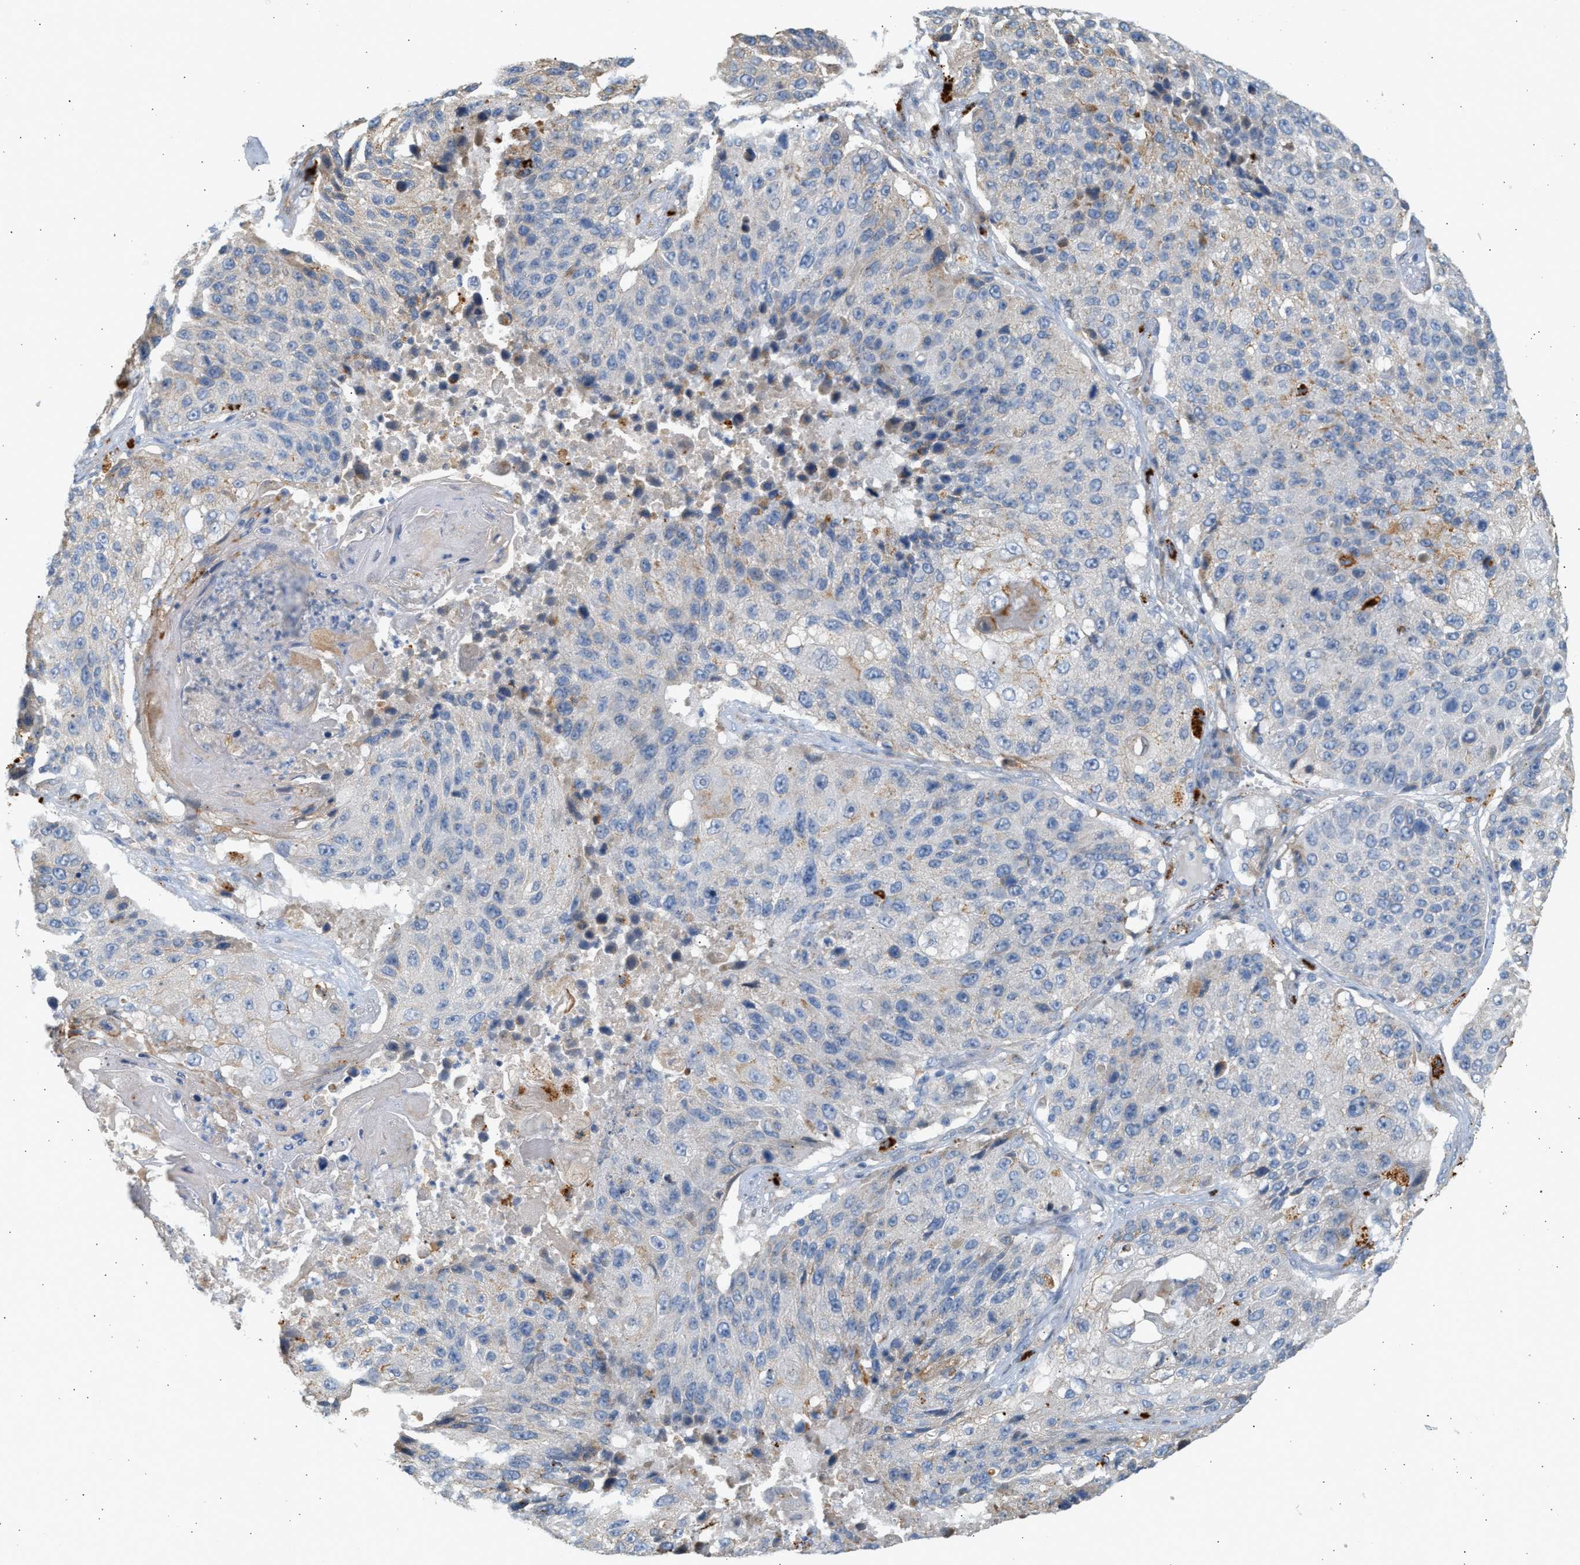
{"staining": {"intensity": "negative", "quantity": "none", "location": "none"}, "tissue": "lung cancer", "cell_type": "Tumor cells", "image_type": "cancer", "snomed": [{"axis": "morphology", "description": "Squamous cell carcinoma, NOS"}, {"axis": "topography", "description": "Lung"}], "caption": "IHC photomicrograph of neoplastic tissue: human lung cancer stained with DAB (3,3'-diaminobenzidine) shows no significant protein positivity in tumor cells. (DAB (3,3'-diaminobenzidine) immunohistochemistry visualized using brightfield microscopy, high magnification).", "gene": "ENTHD1", "patient": {"sex": "male", "age": 61}}